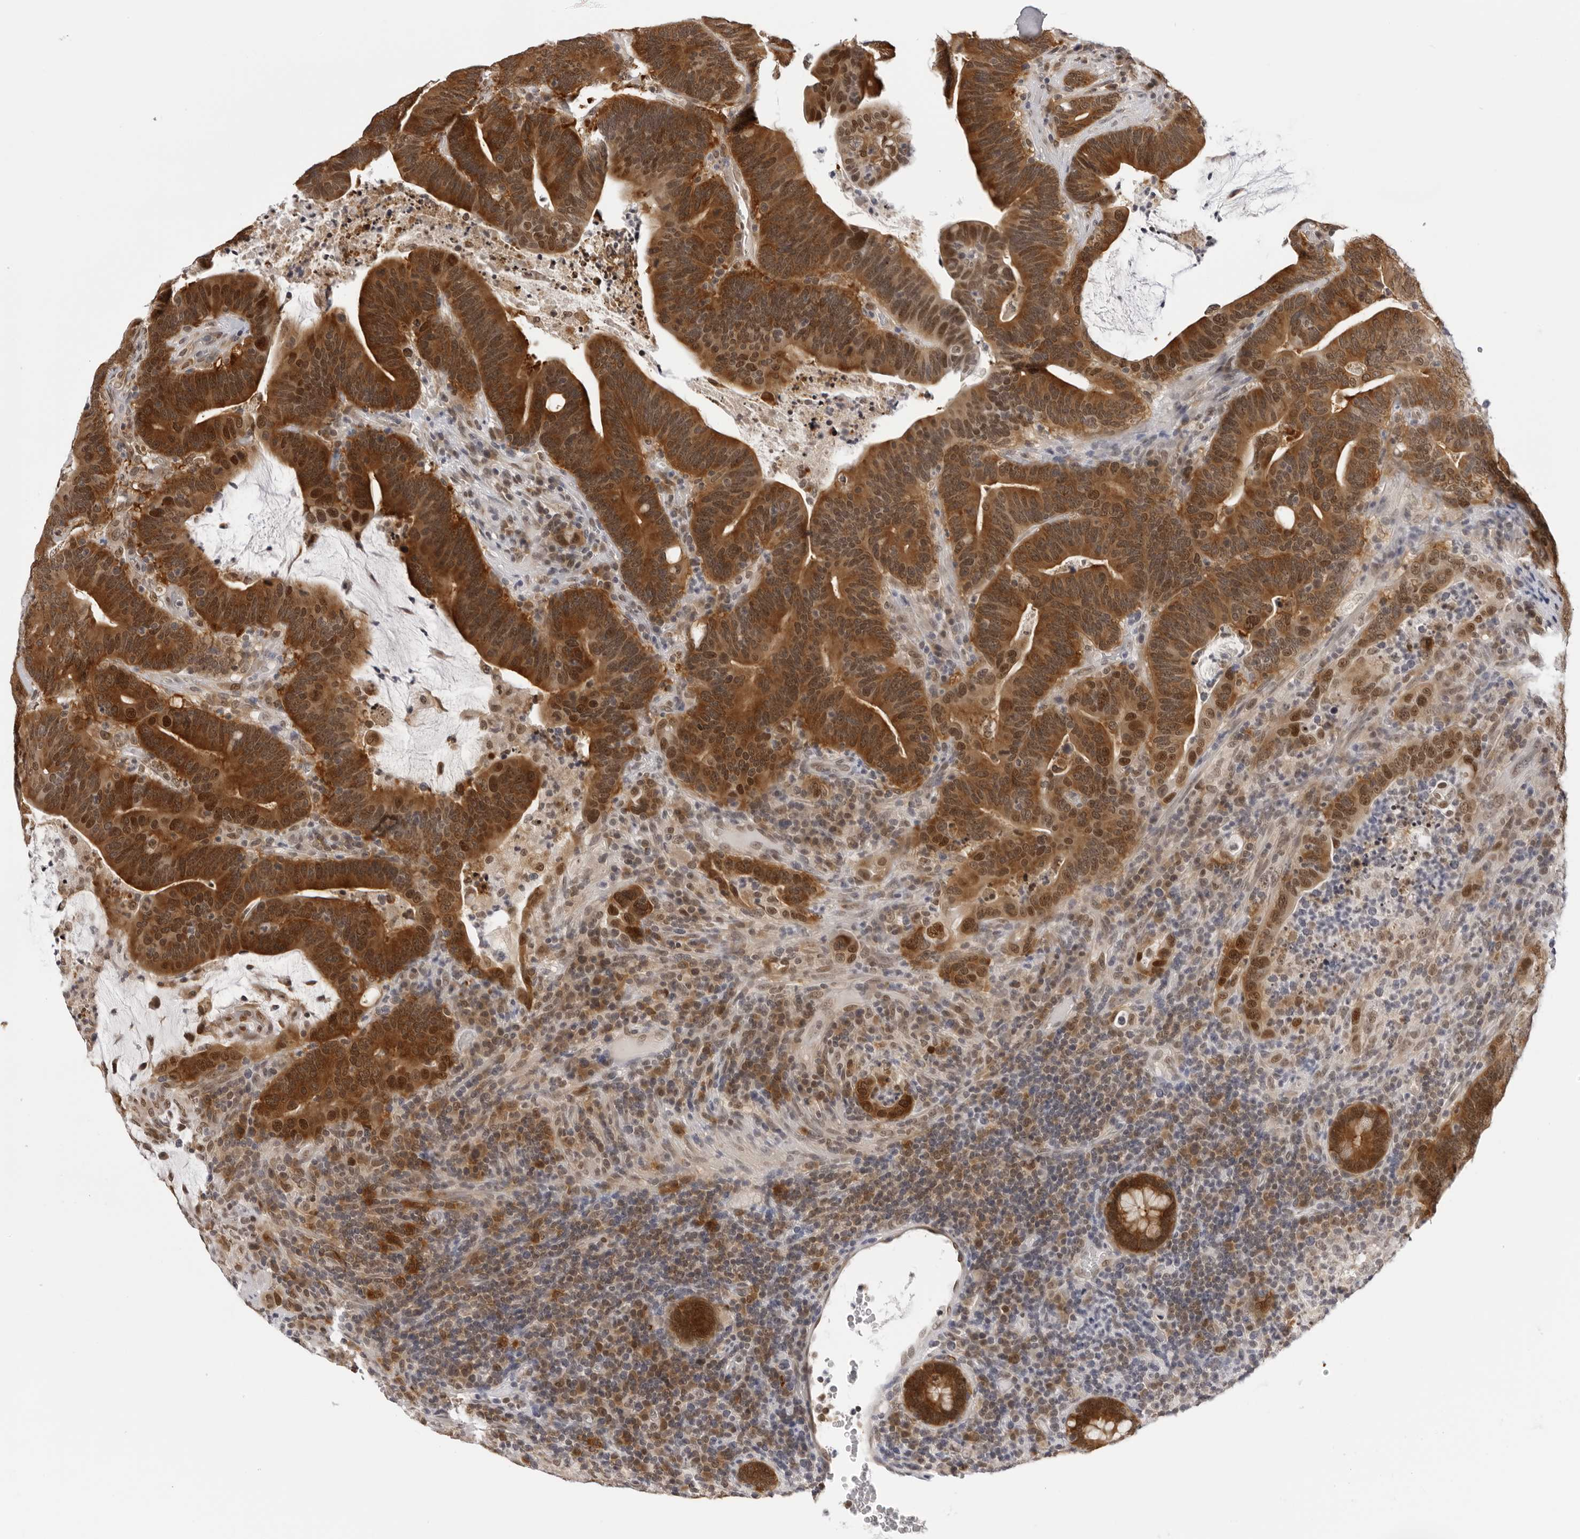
{"staining": {"intensity": "strong", "quantity": ">75%", "location": "cytoplasmic/membranous,nuclear"}, "tissue": "colorectal cancer", "cell_type": "Tumor cells", "image_type": "cancer", "snomed": [{"axis": "morphology", "description": "Adenocarcinoma, NOS"}, {"axis": "topography", "description": "Colon"}], "caption": "High-magnification brightfield microscopy of colorectal adenocarcinoma stained with DAB (brown) and counterstained with hematoxylin (blue). tumor cells exhibit strong cytoplasmic/membranous and nuclear positivity is identified in about>75% of cells.", "gene": "WDR77", "patient": {"sex": "female", "age": 66}}